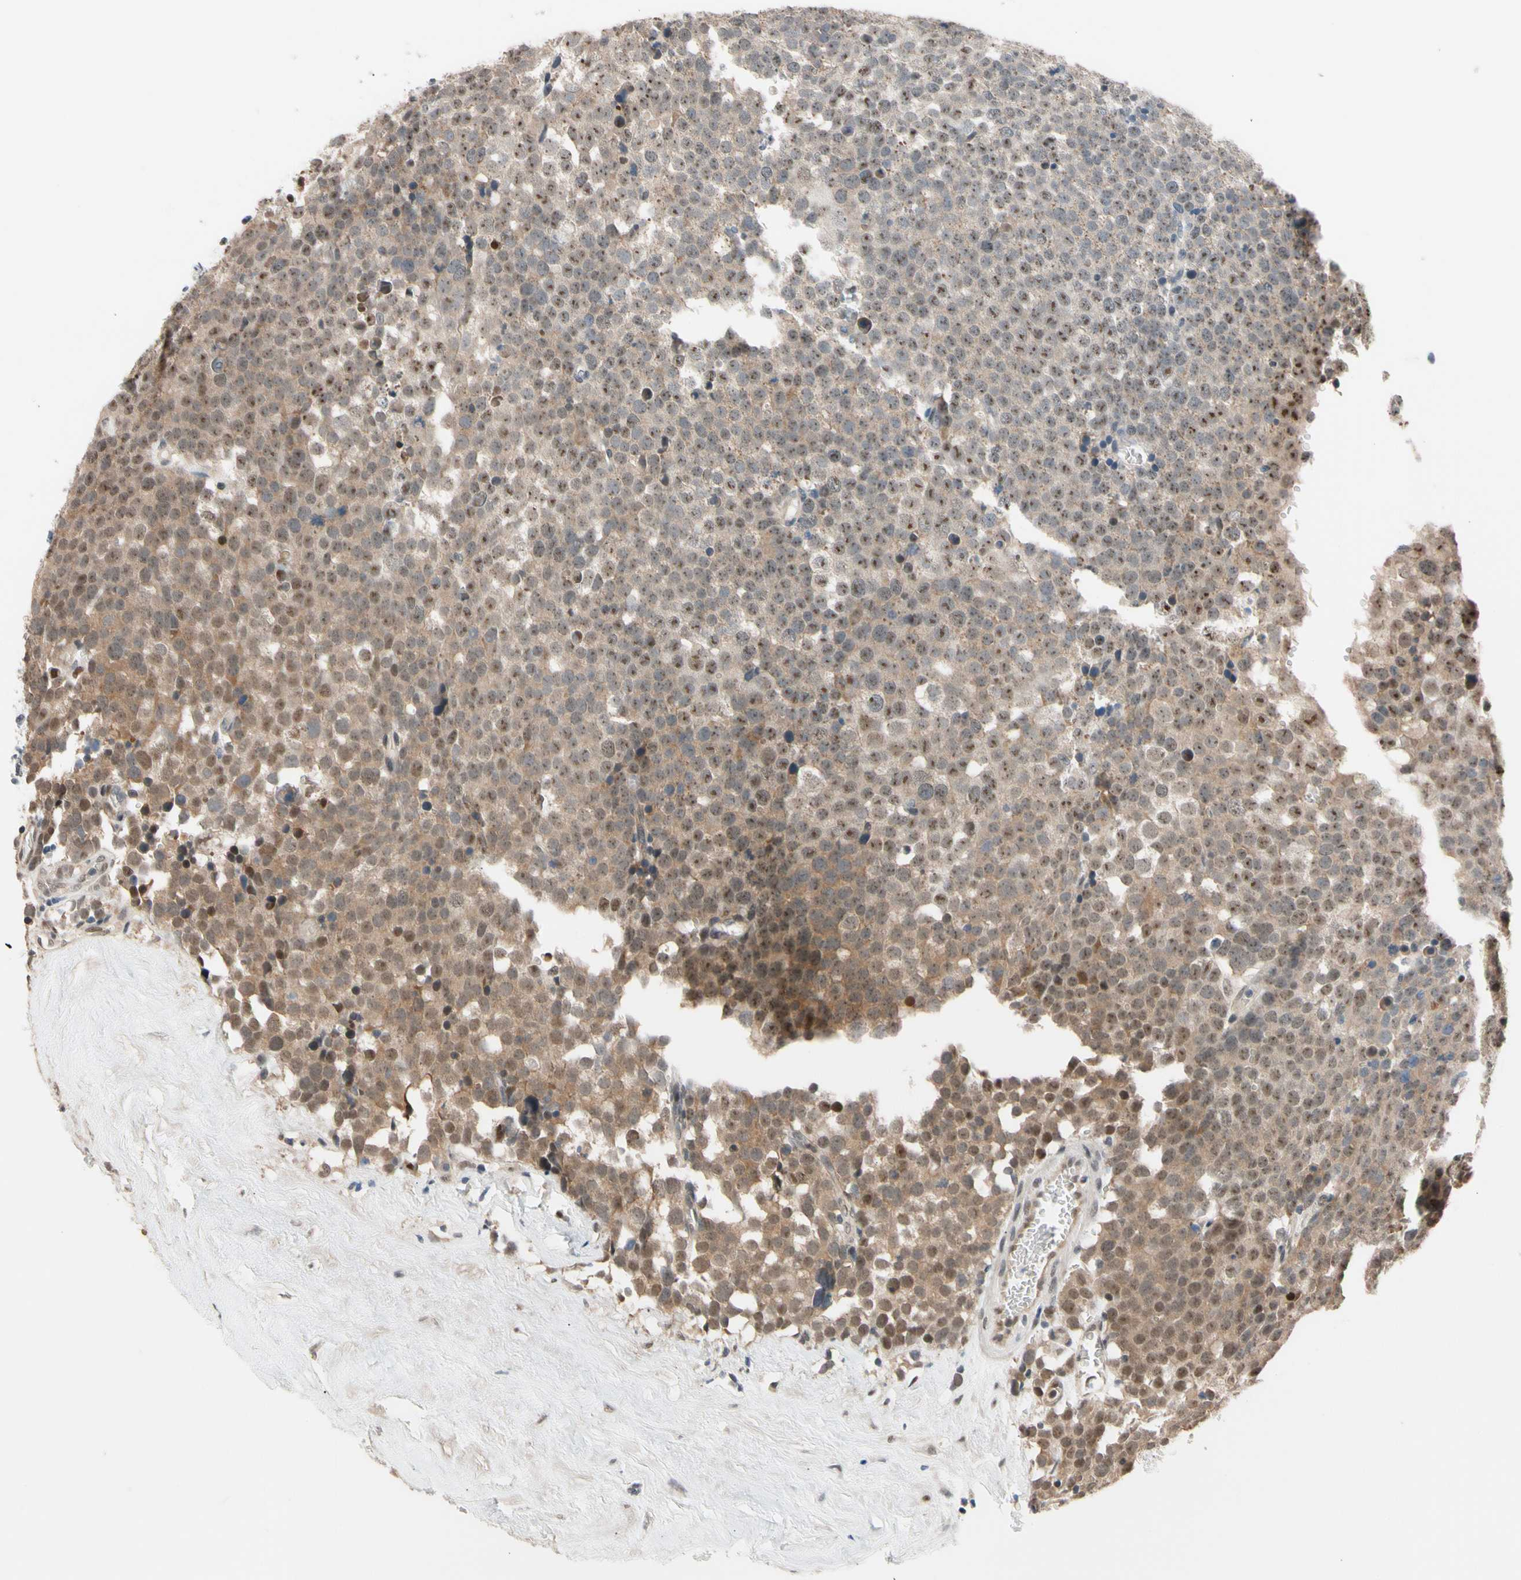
{"staining": {"intensity": "moderate", "quantity": ">75%", "location": "cytoplasmic/membranous,nuclear"}, "tissue": "testis cancer", "cell_type": "Tumor cells", "image_type": "cancer", "snomed": [{"axis": "morphology", "description": "Seminoma, NOS"}, {"axis": "topography", "description": "Testis"}], "caption": "DAB immunohistochemical staining of testis cancer (seminoma) demonstrates moderate cytoplasmic/membranous and nuclear protein positivity in approximately >75% of tumor cells. Nuclei are stained in blue.", "gene": "NGEF", "patient": {"sex": "male", "age": 71}}